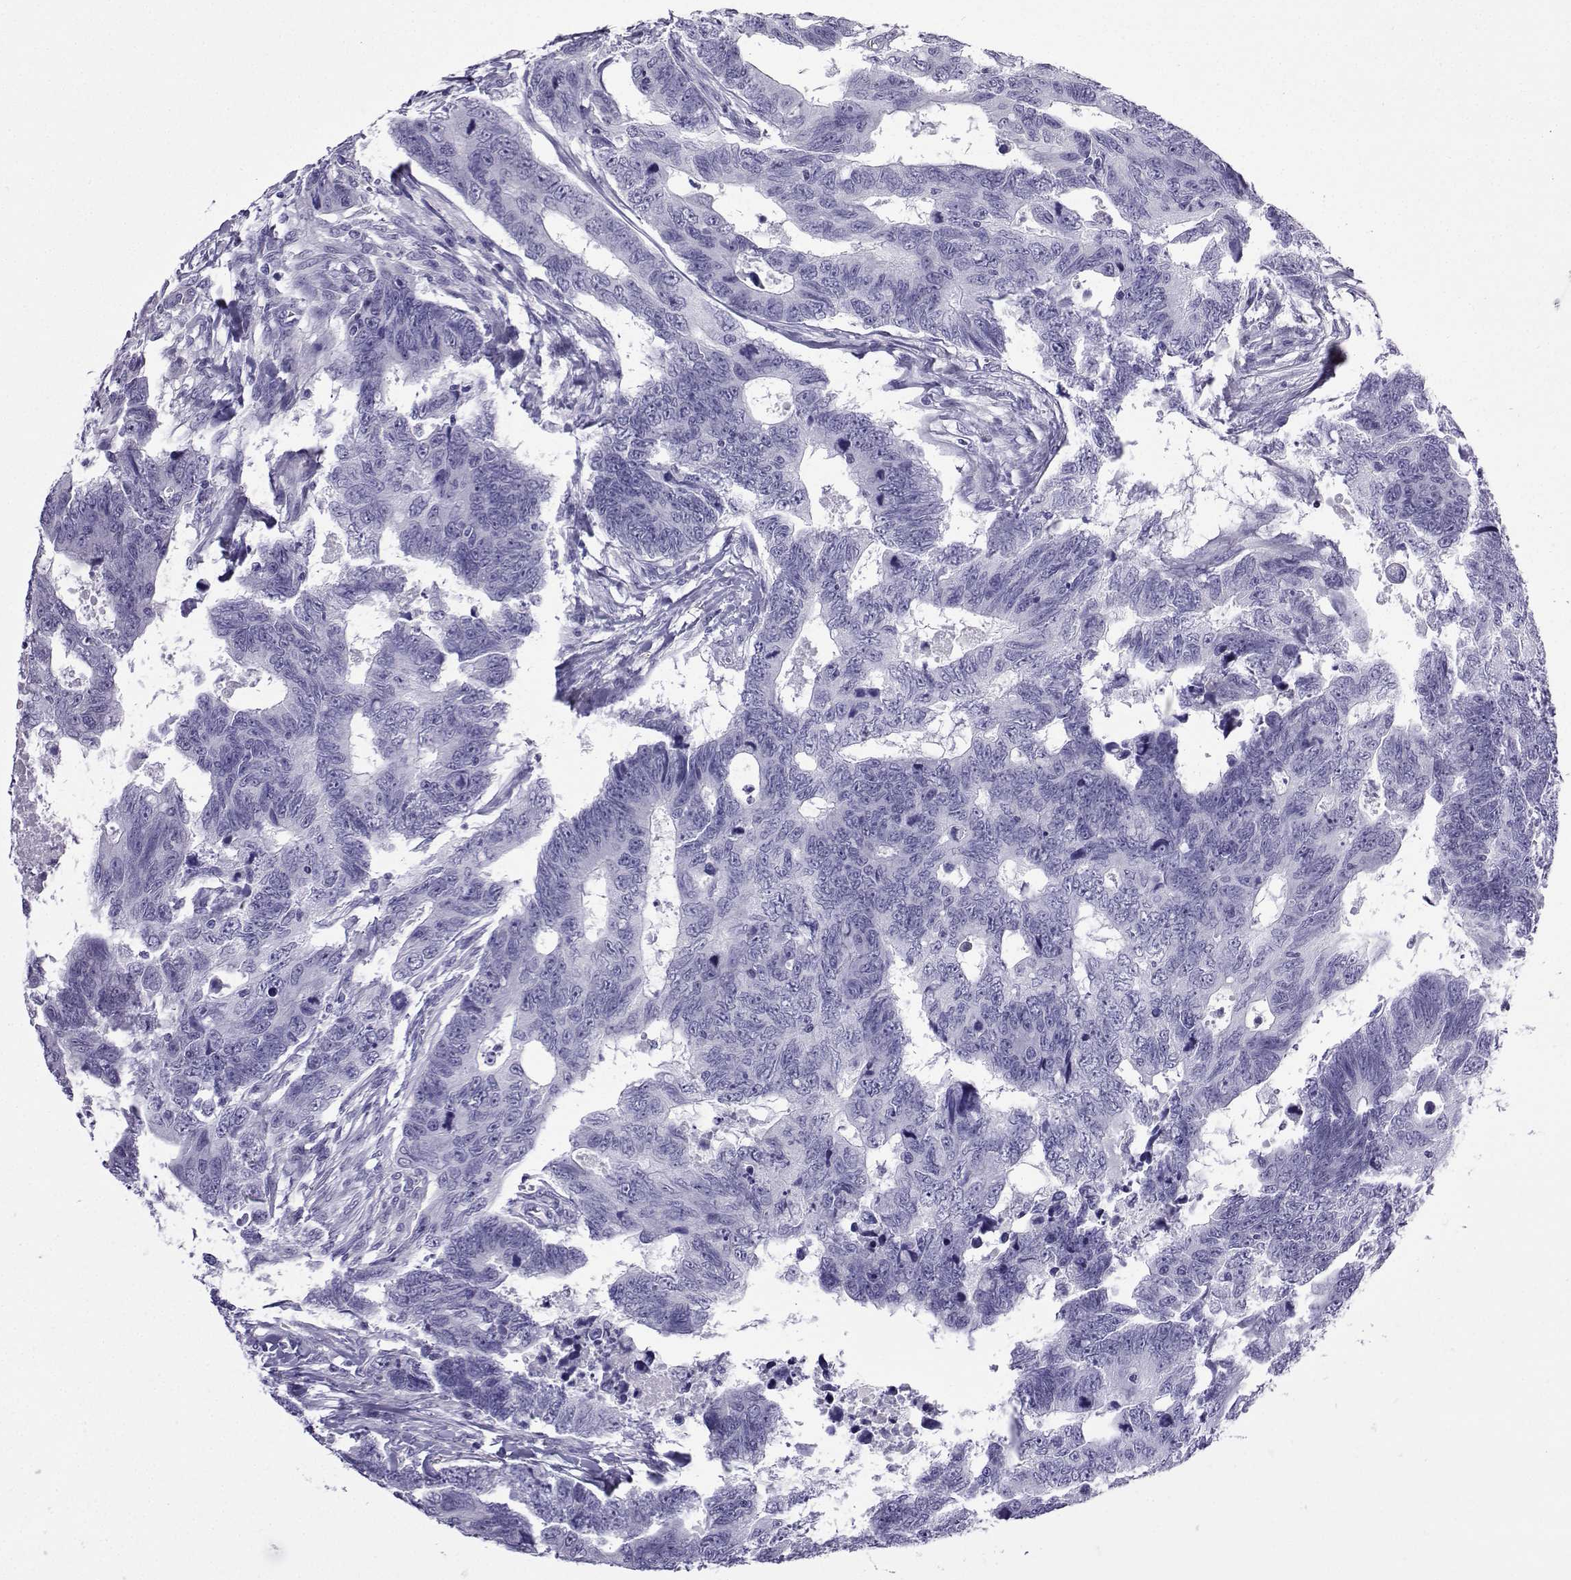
{"staining": {"intensity": "negative", "quantity": "none", "location": "none"}, "tissue": "colorectal cancer", "cell_type": "Tumor cells", "image_type": "cancer", "snomed": [{"axis": "morphology", "description": "Adenocarcinoma, NOS"}, {"axis": "topography", "description": "Colon"}], "caption": "Histopathology image shows no significant protein positivity in tumor cells of adenocarcinoma (colorectal).", "gene": "KCNF1", "patient": {"sex": "female", "age": 77}}